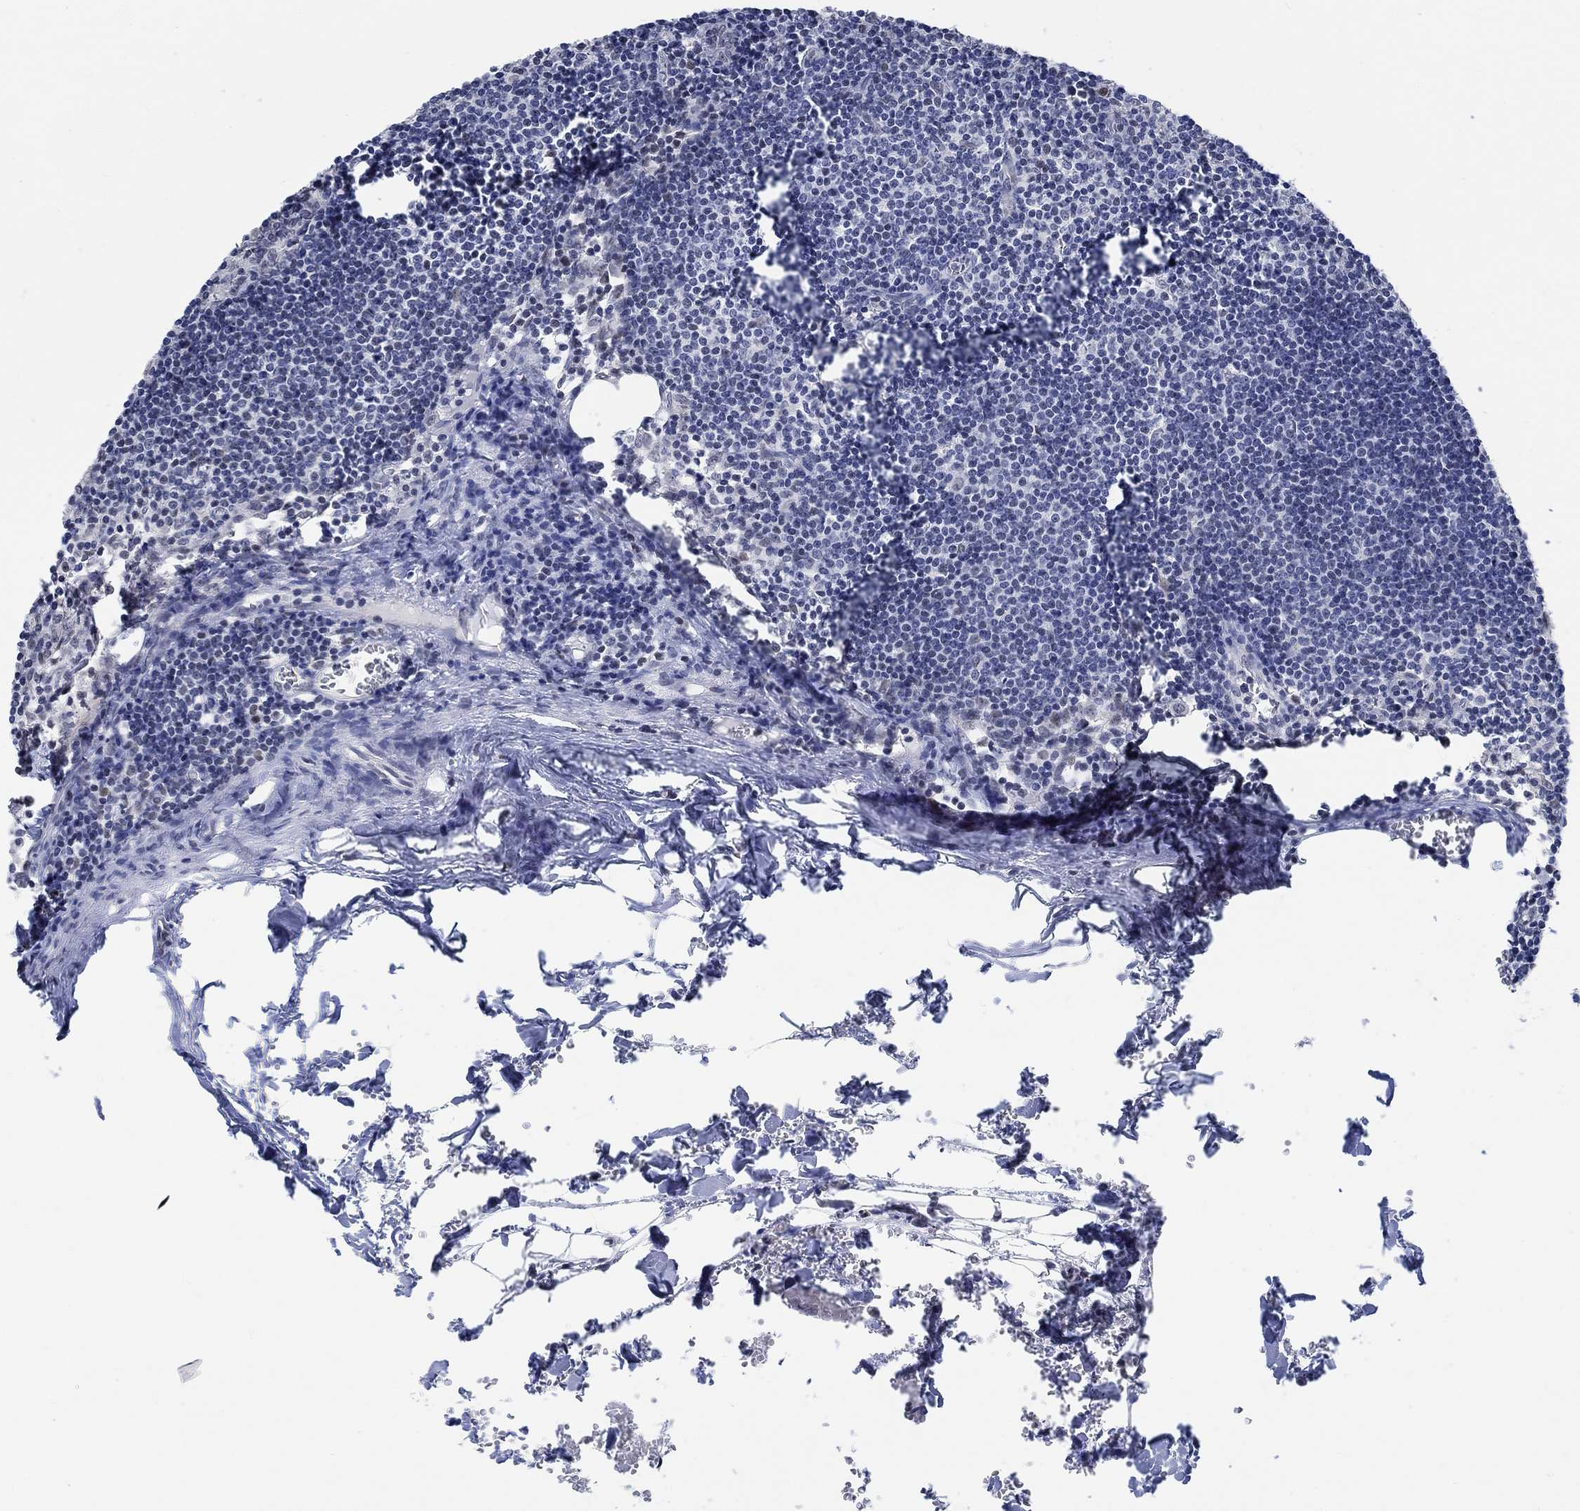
{"staining": {"intensity": "negative", "quantity": "none", "location": "none"}, "tissue": "lymph node", "cell_type": "Germinal center cells", "image_type": "normal", "snomed": [{"axis": "morphology", "description": "Normal tissue, NOS"}, {"axis": "topography", "description": "Lymph node"}], "caption": "Immunohistochemistry micrograph of normal lymph node: human lymph node stained with DAB (3,3'-diaminobenzidine) displays no significant protein staining in germinal center cells.", "gene": "KCNH8", "patient": {"sex": "male", "age": 59}}